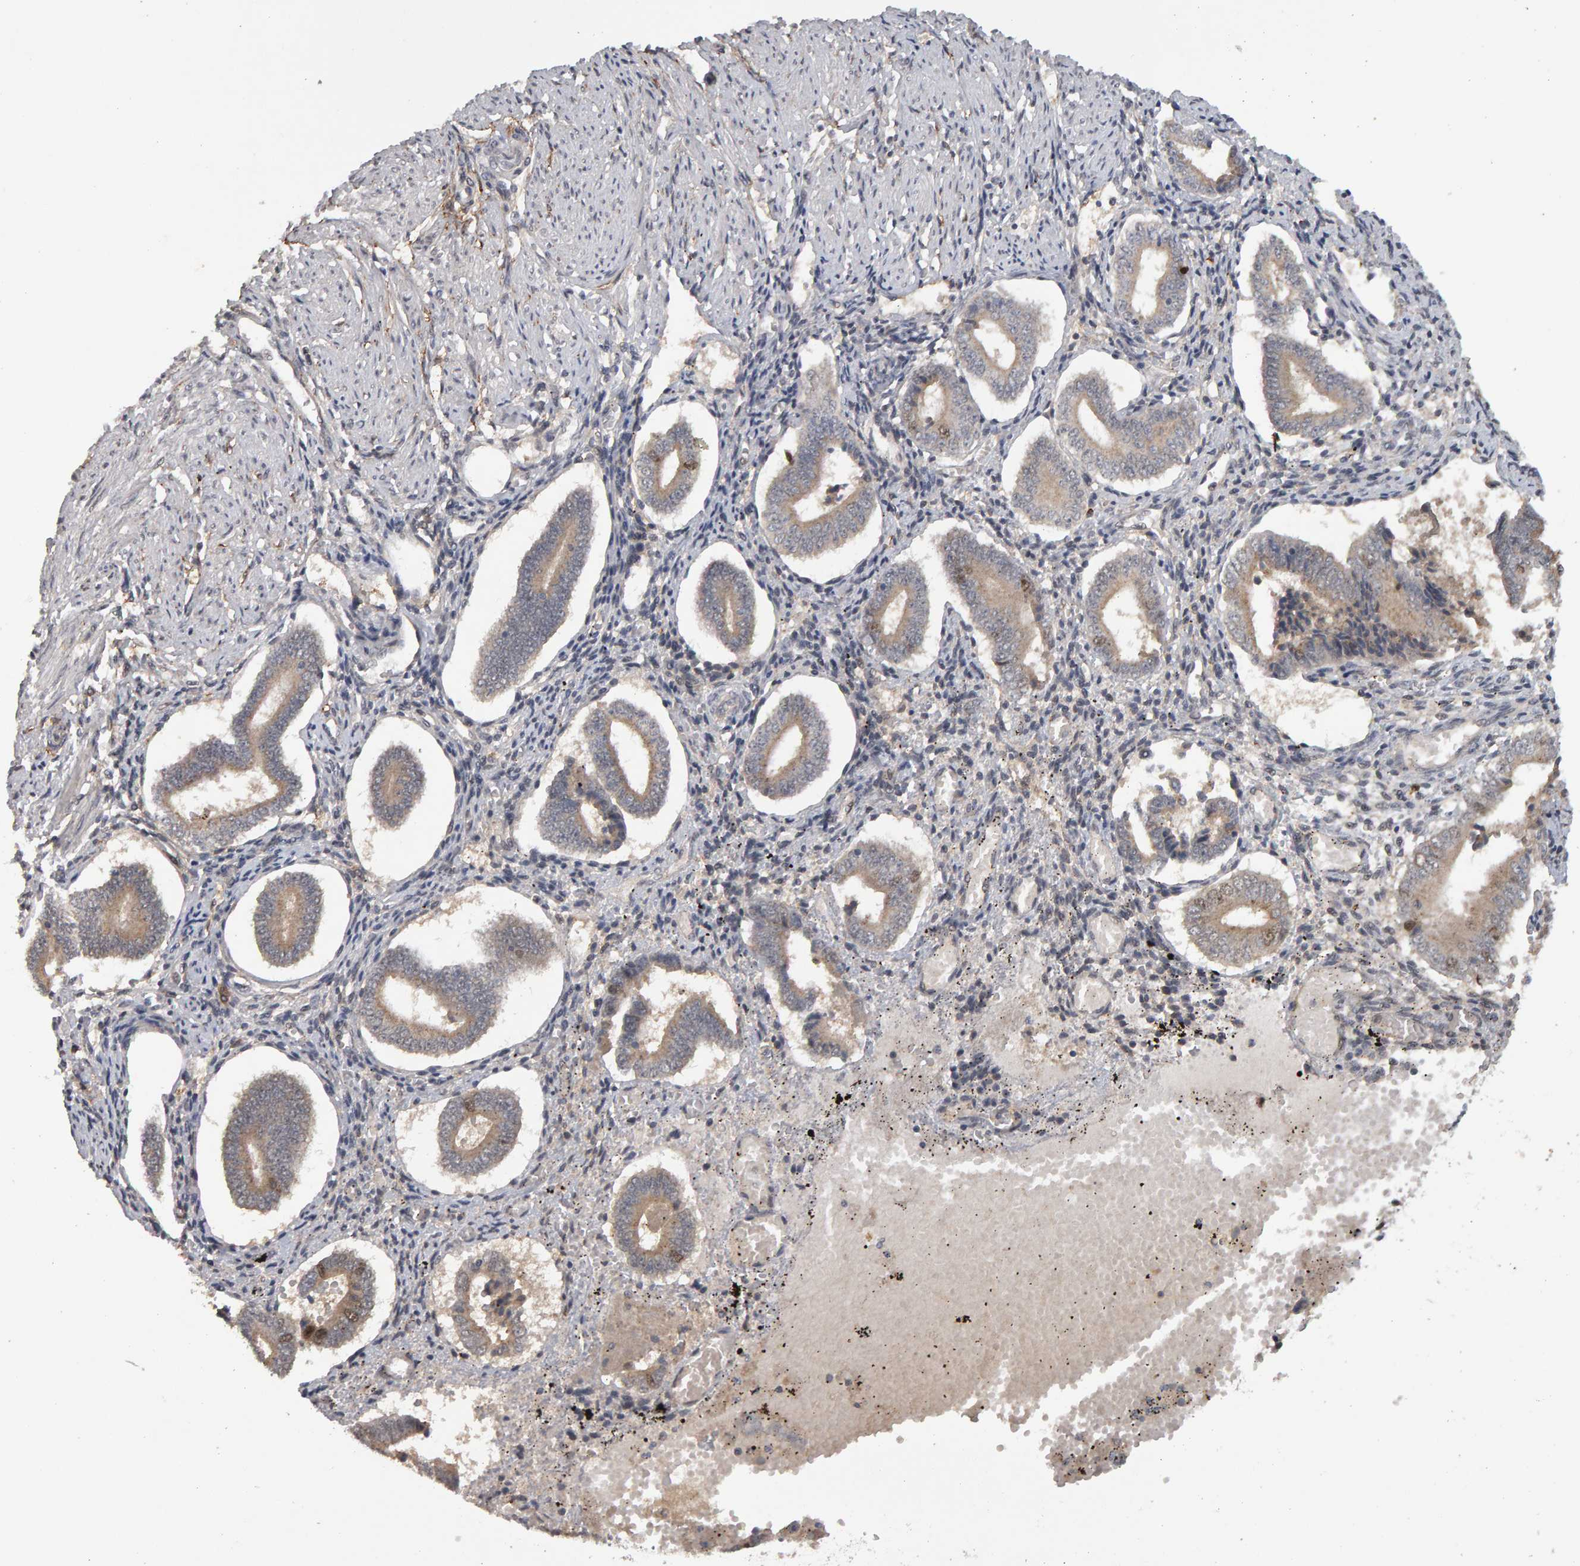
{"staining": {"intensity": "negative", "quantity": "none", "location": "none"}, "tissue": "endometrium", "cell_type": "Cells in endometrial stroma", "image_type": "normal", "snomed": [{"axis": "morphology", "description": "Normal tissue, NOS"}, {"axis": "topography", "description": "Endometrium"}], "caption": "Immunohistochemistry histopathology image of unremarkable human endometrium stained for a protein (brown), which demonstrates no positivity in cells in endometrial stroma.", "gene": "CDCA5", "patient": {"sex": "female", "age": 42}}